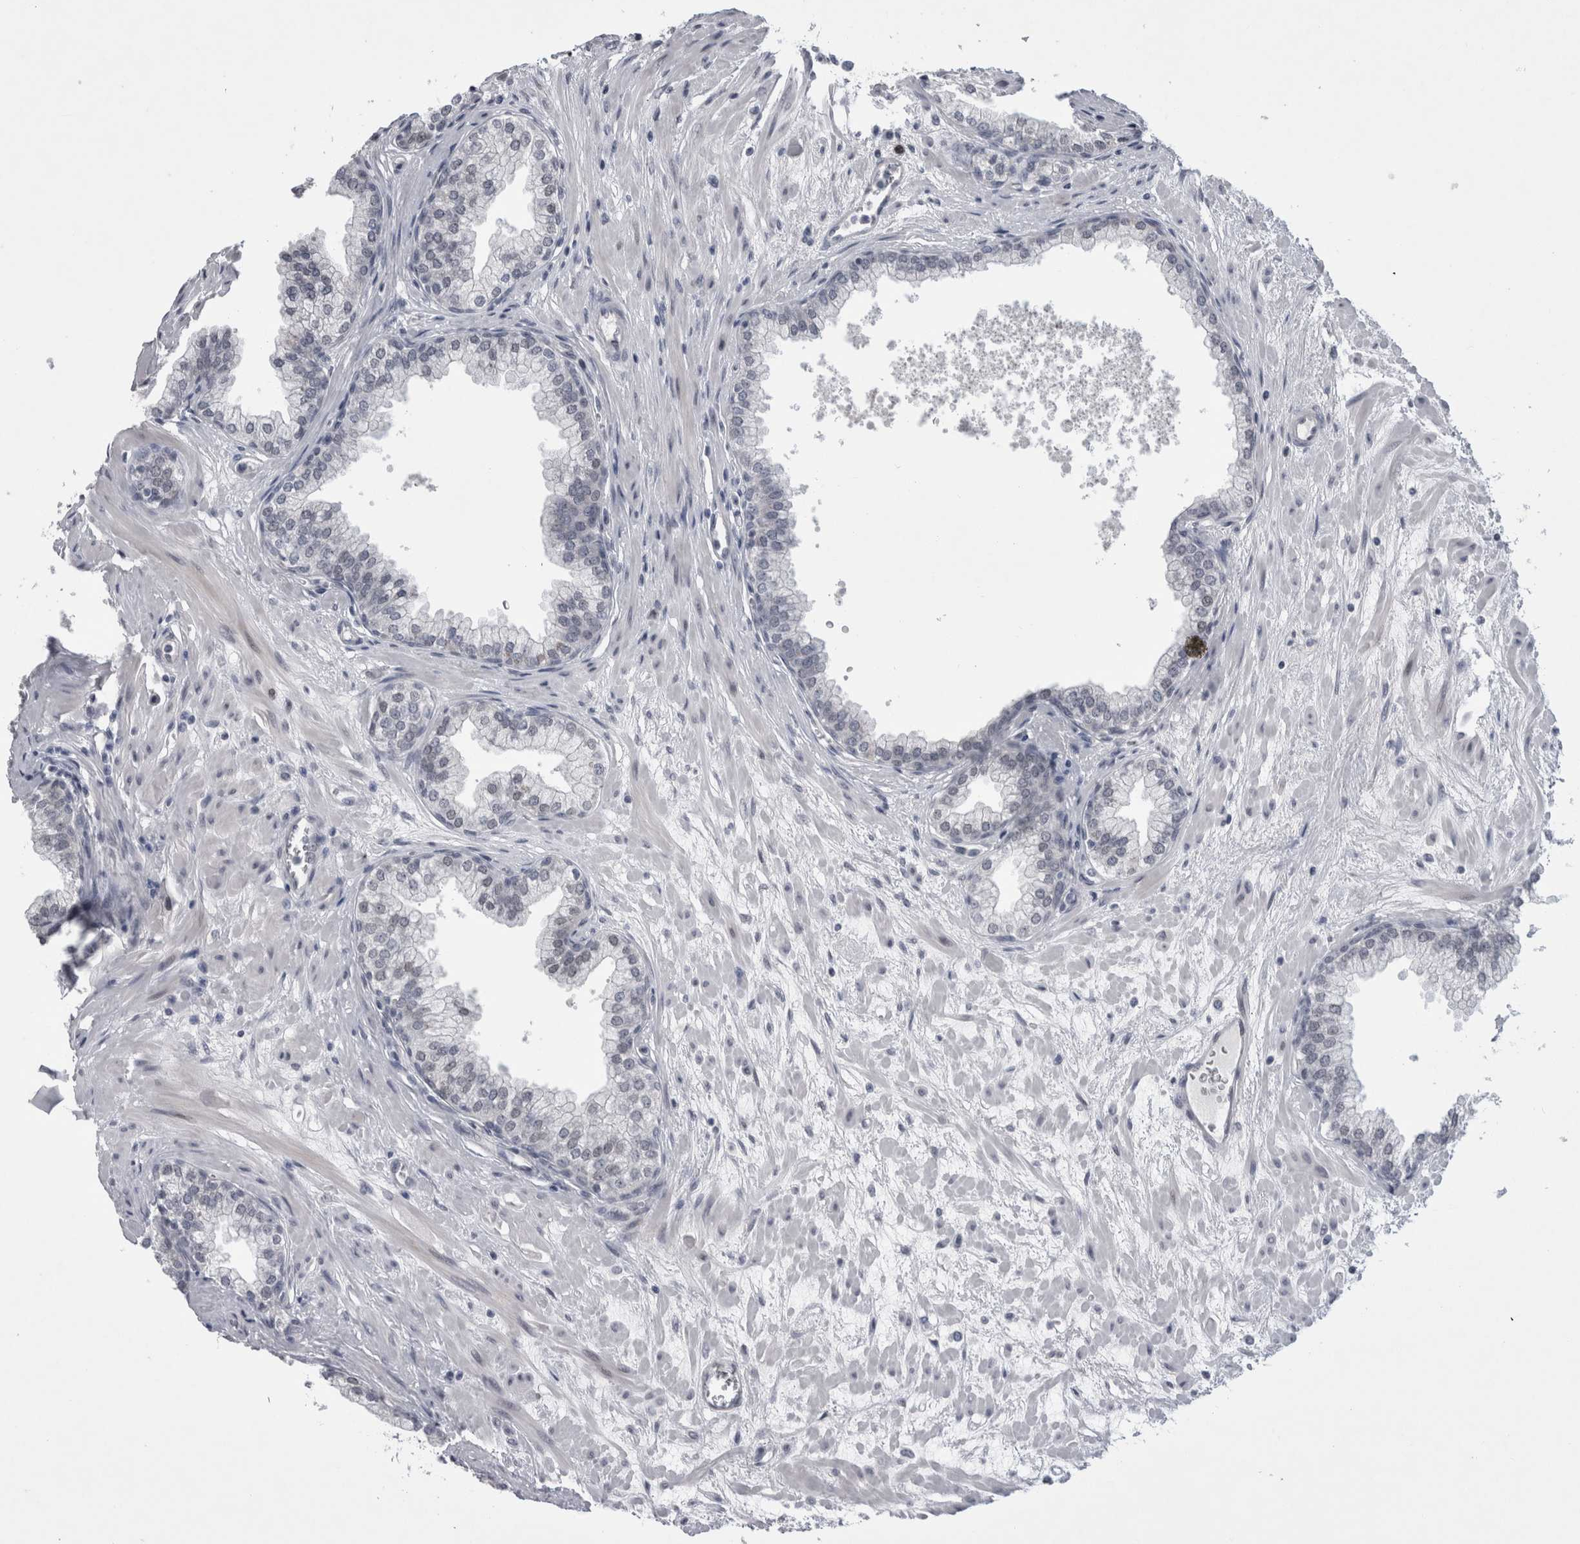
{"staining": {"intensity": "weak", "quantity": "<25%", "location": "nuclear"}, "tissue": "prostate", "cell_type": "Glandular cells", "image_type": "normal", "snomed": [{"axis": "morphology", "description": "Normal tissue, NOS"}, {"axis": "morphology", "description": "Urothelial carcinoma, Low grade"}, {"axis": "topography", "description": "Urinary bladder"}, {"axis": "topography", "description": "Prostate"}], "caption": "Immunohistochemistry of normal prostate reveals no expression in glandular cells.", "gene": "KIF18B", "patient": {"sex": "male", "age": 60}}